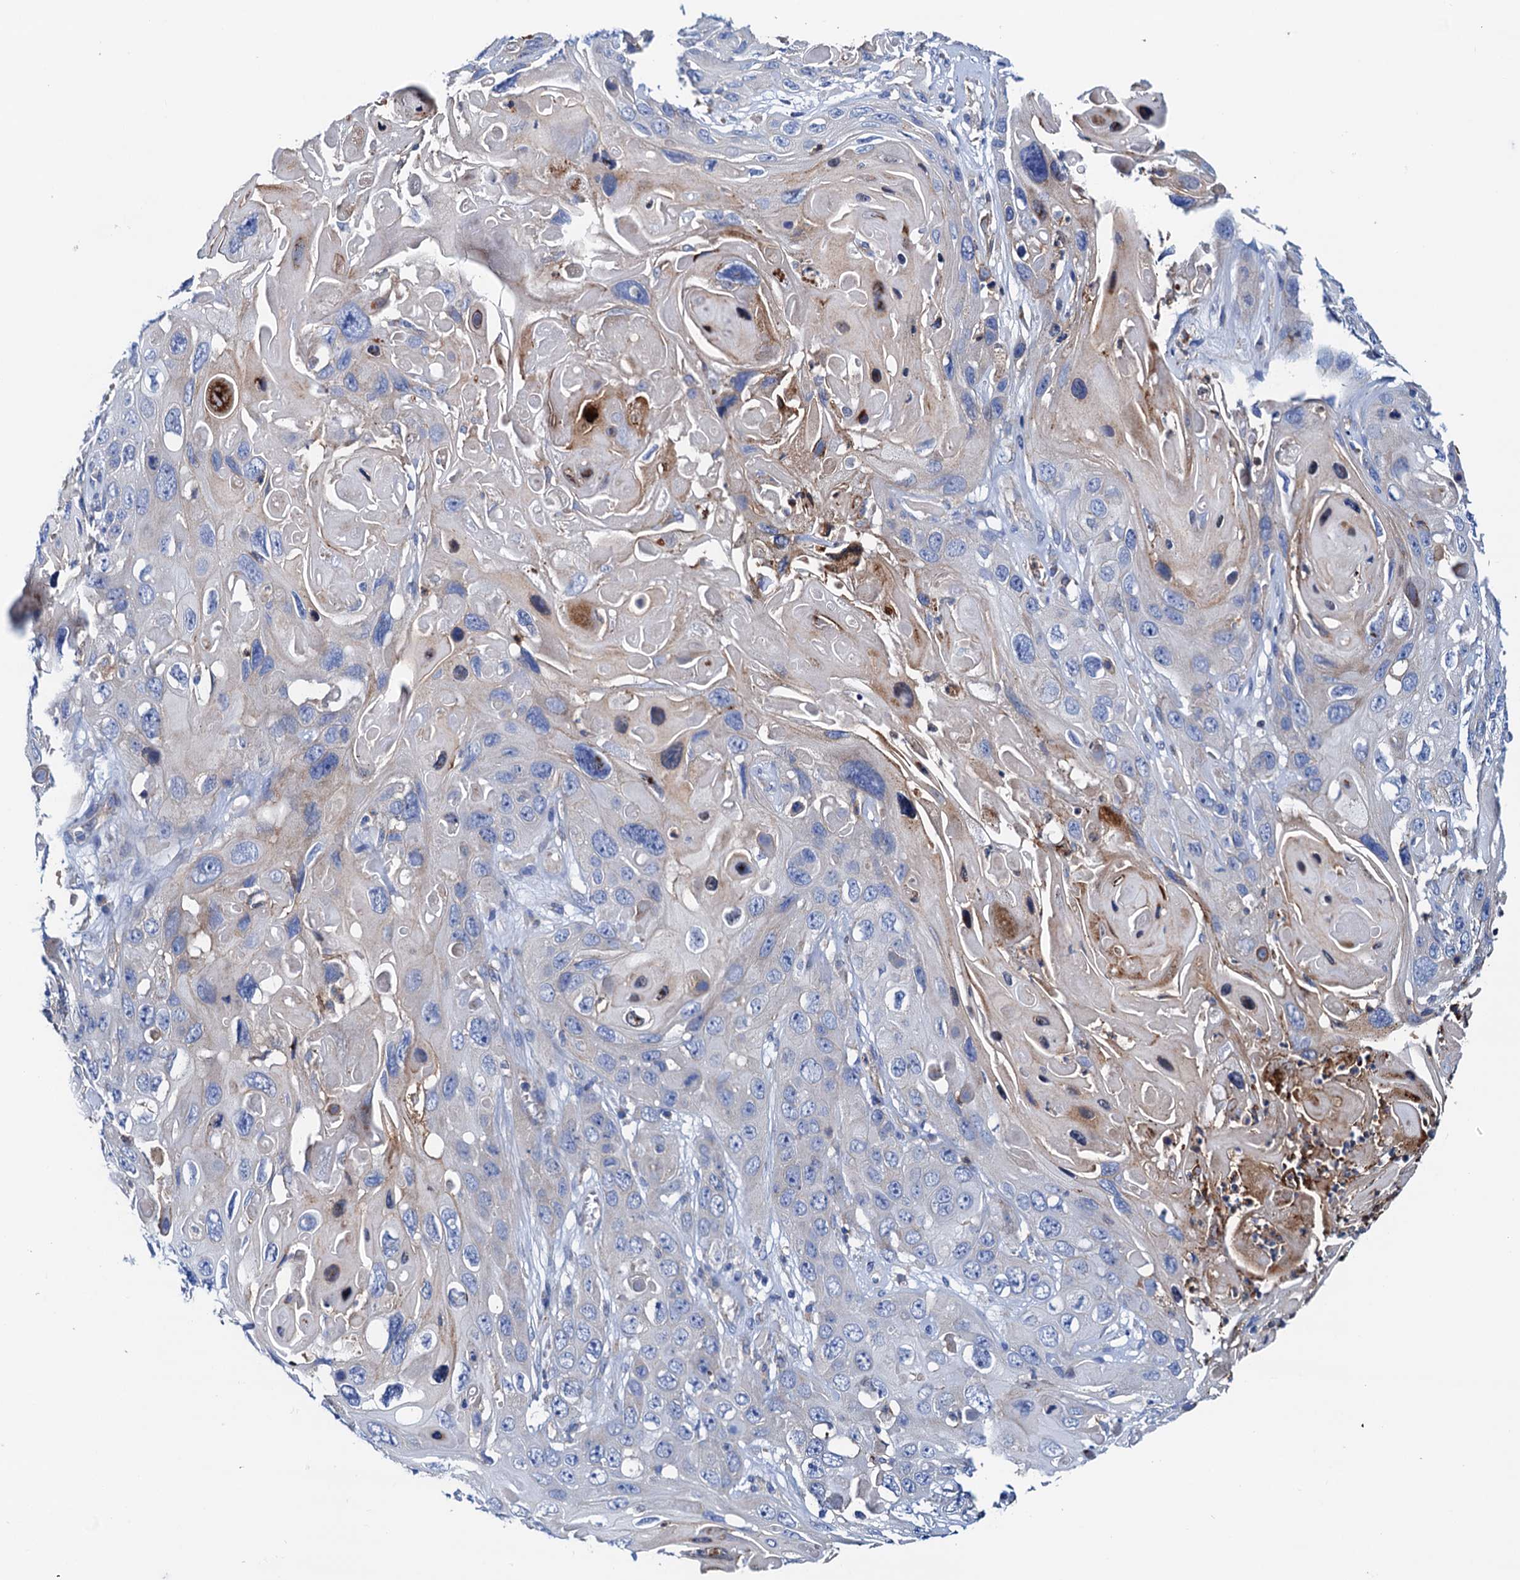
{"staining": {"intensity": "negative", "quantity": "none", "location": "none"}, "tissue": "skin cancer", "cell_type": "Tumor cells", "image_type": "cancer", "snomed": [{"axis": "morphology", "description": "Squamous cell carcinoma, NOS"}, {"axis": "topography", "description": "Skin"}], "caption": "Immunohistochemistry of human skin cancer (squamous cell carcinoma) demonstrates no positivity in tumor cells. (Brightfield microscopy of DAB immunohistochemistry at high magnification).", "gene": "RASSF9", "patient": {"sex": "male", "age": 55}}